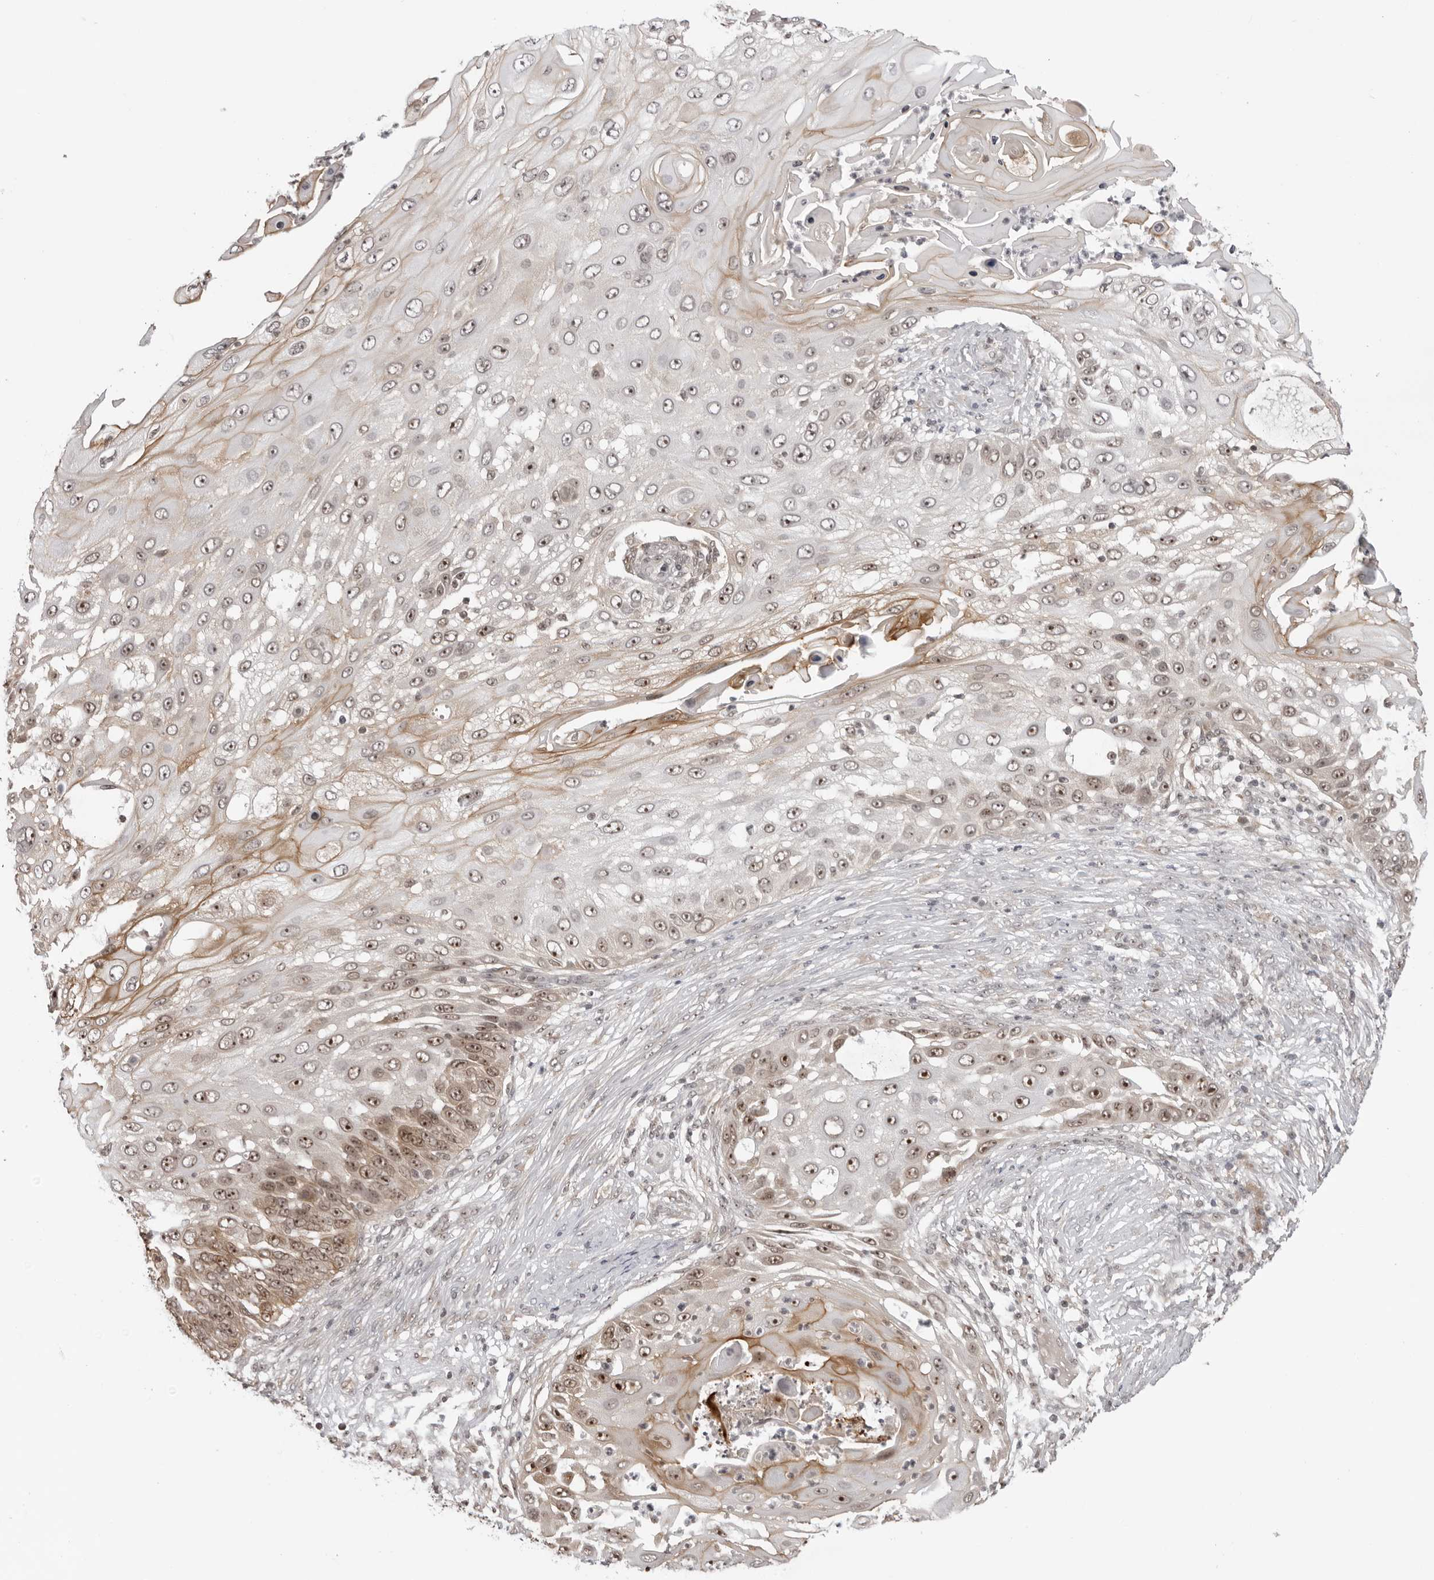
{"staining": {"intensity": "moderate", "quantity": ">75%", "location": "cytoplasmic/membranous,nuclear"}, "tissue": "skin cancer", "cell_type": "Tumor cells", "image_type": "cancer", "snomed": [{"axis": "morphology", "description": "Squamous cell carcinoma, NOS"}, {"axis": "topography", "description": "Skin"}], "caption": "DAB immunohistochemical staining of human skin squamous cell carcinoma exhibits moderate cytoplasmic/membranous and nuclear protein positivity in approximately >75% of tumor cells. (Stains: DAB in brown, nuclei in blue, Microscopy: brightfield microscopy at high magnification).", "gene": "EXOSC10", "patient": {"sex": "female", "age": 44}}